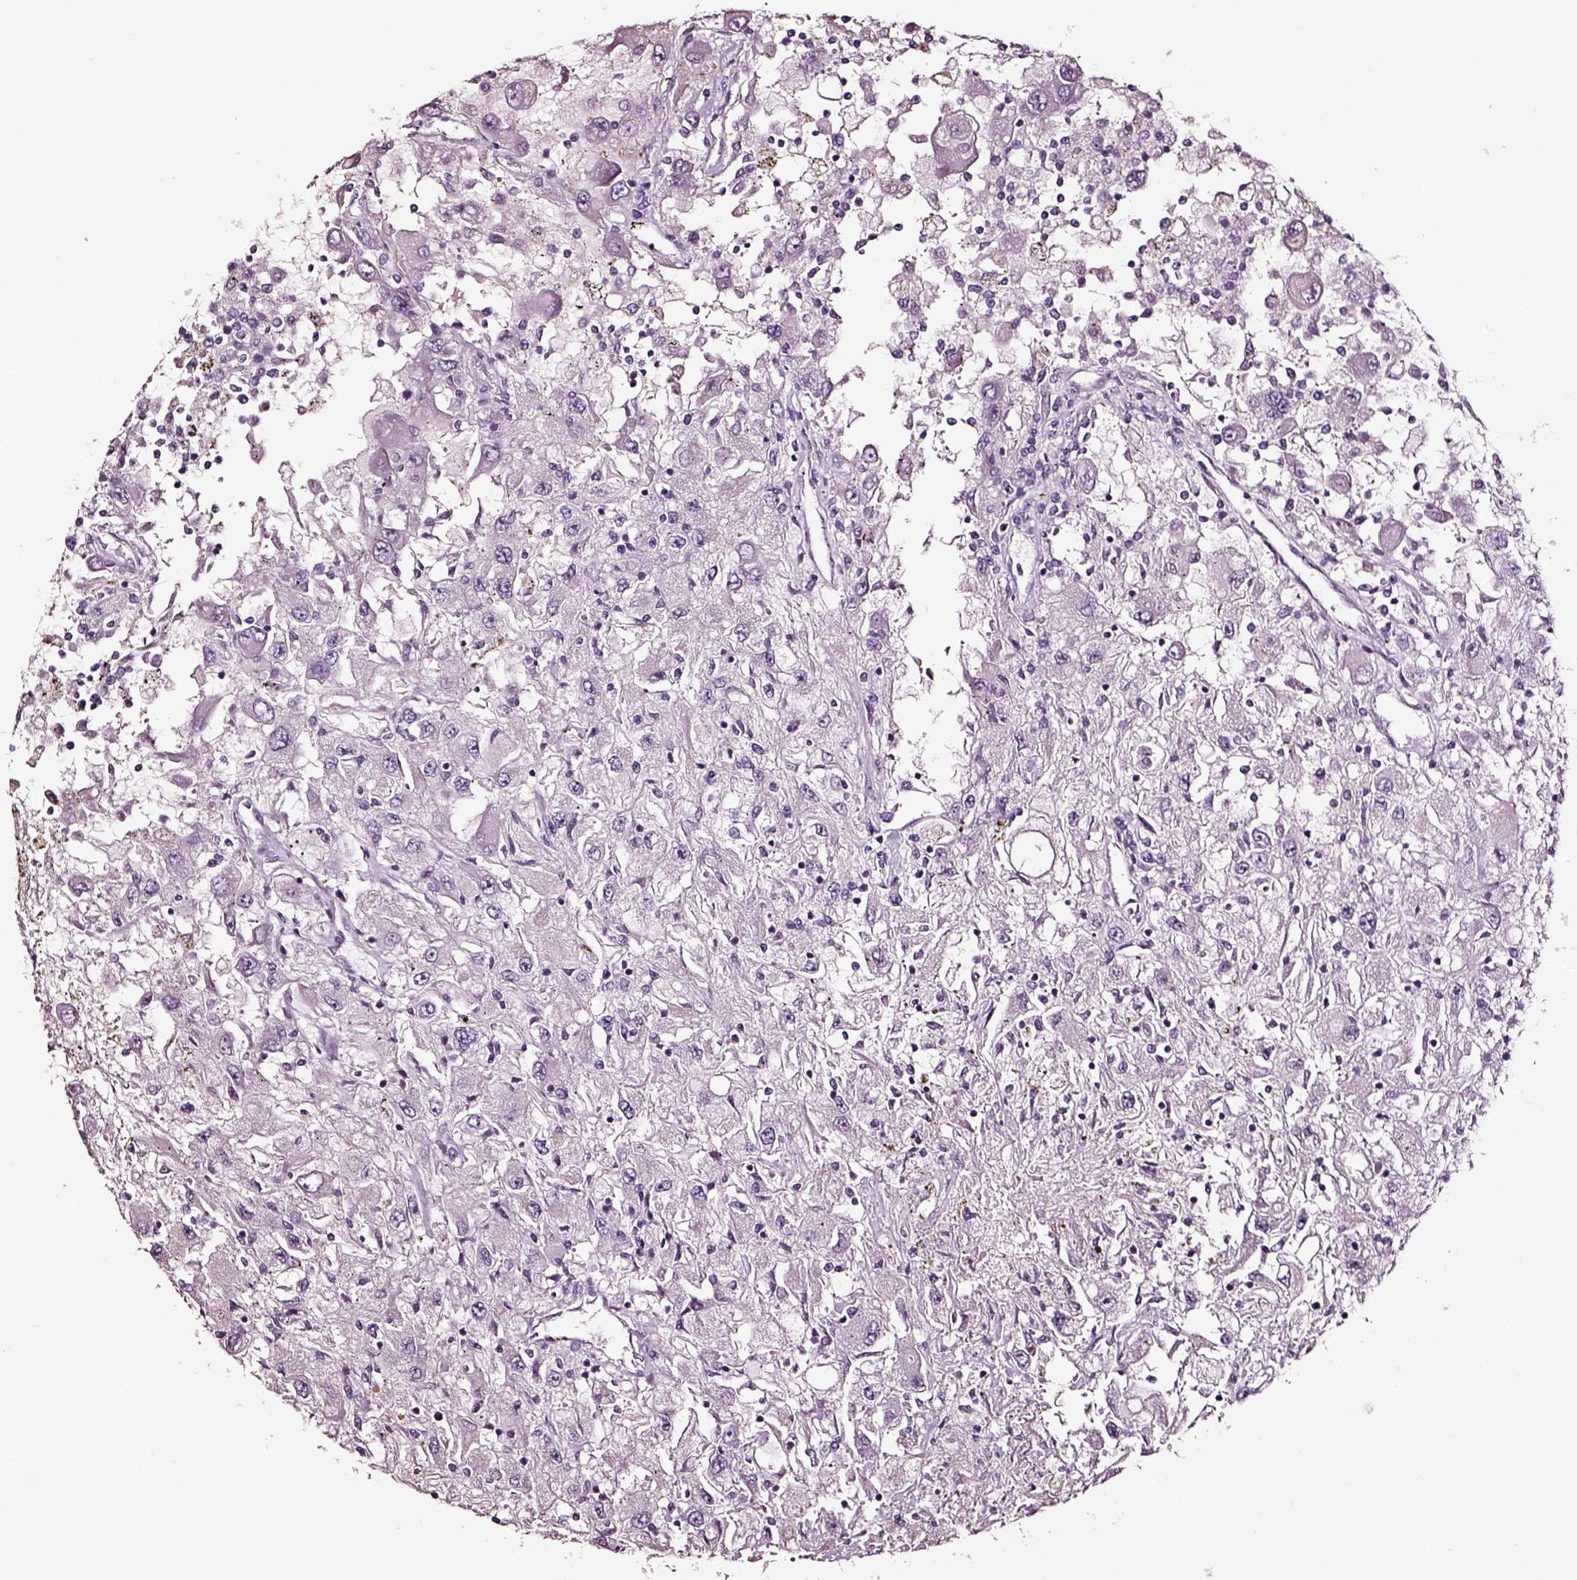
{"staining": {"intensity": "negative", "quantity": "none", "location": "none"}, "tissue": "renal cancer", "cell_type": "Tumor cells", "image_type": "cancer", "snomed": [{"axis": "morphology", "description": "Adenocarcinoma, NOS"}, {"axis": "topography", "description": "Kidney"}], "caption": "DAB immunohistochemical staining of adenocarcinoma (renal) reveals no significant positivity in tumor cells.", "gene": "AADAT", "patient": {"sex": "female", "age": 67}}